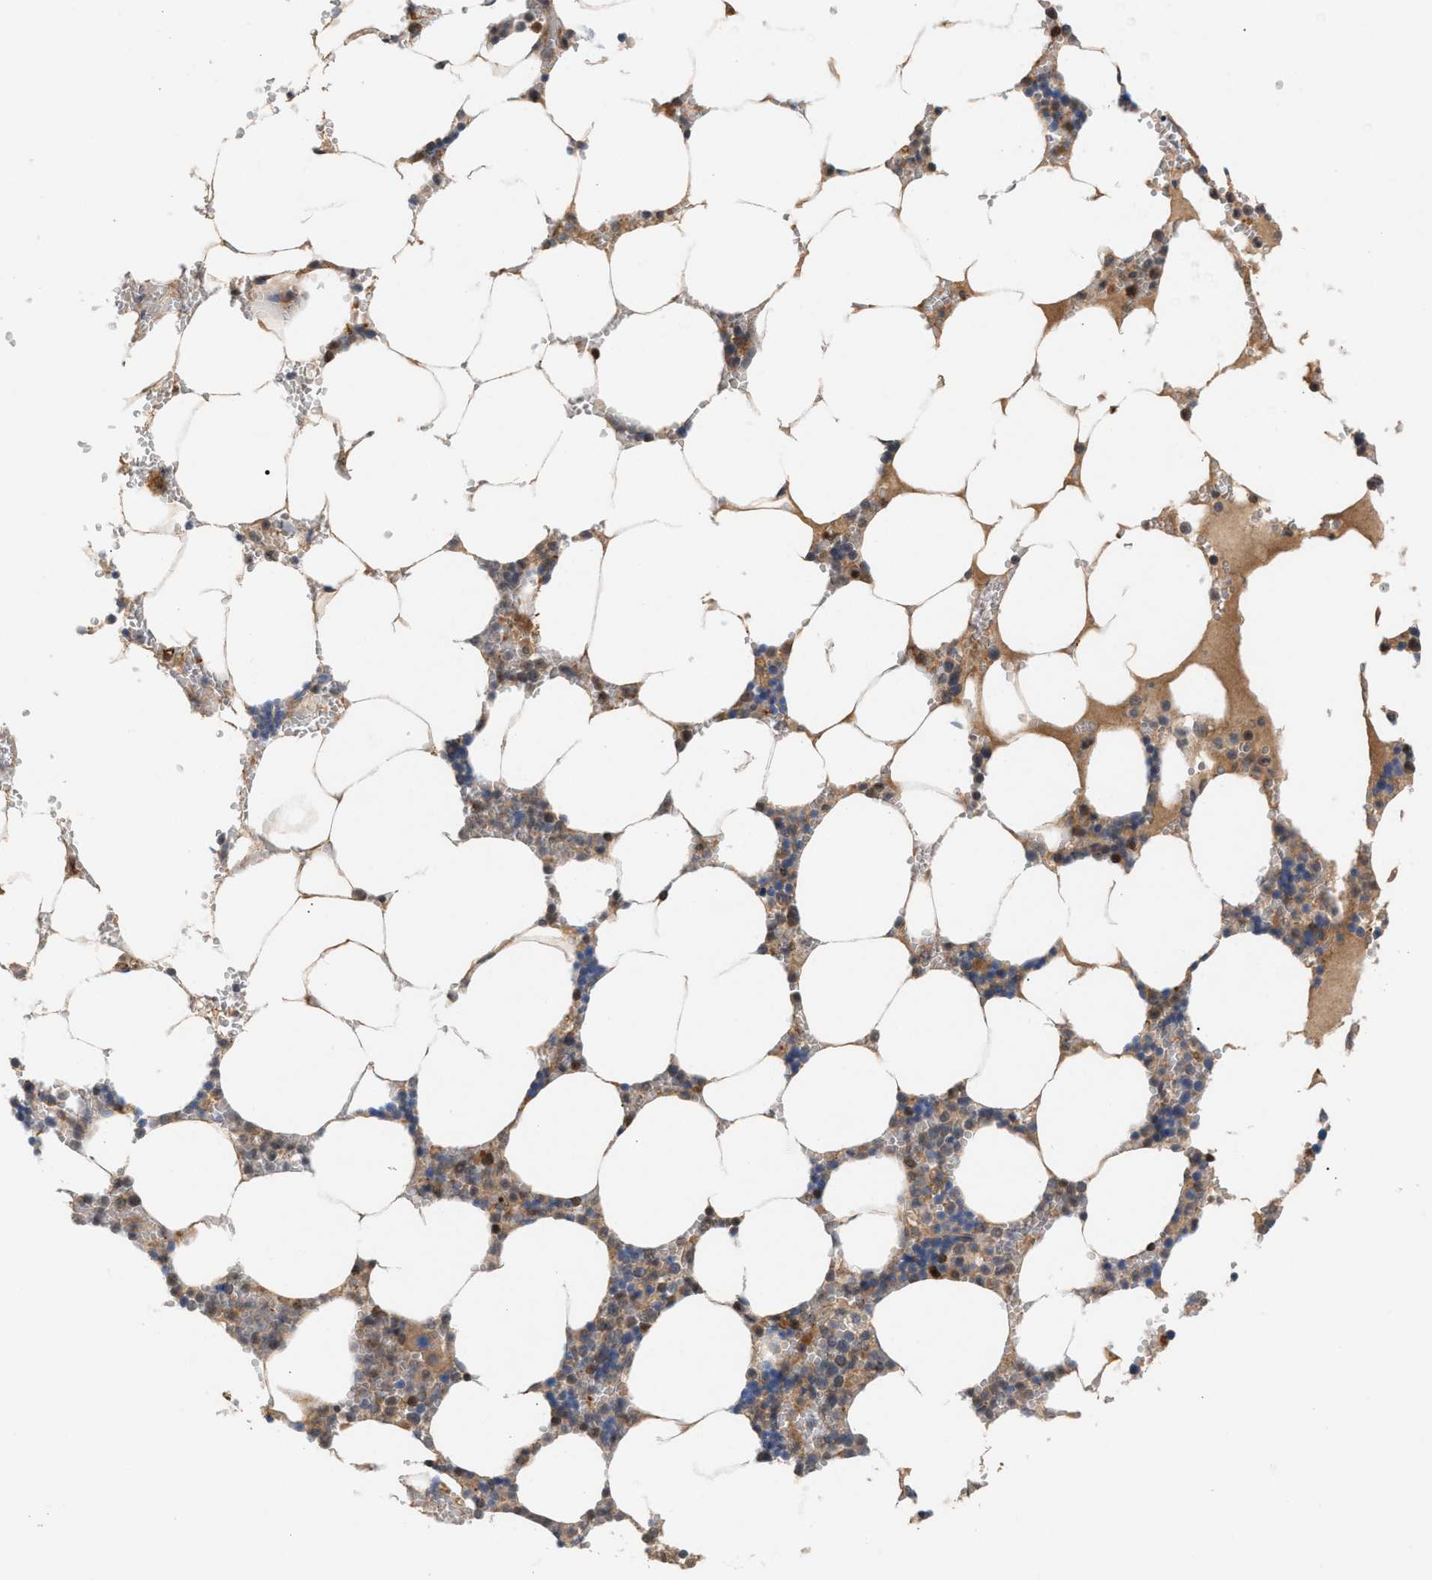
{"staining": {"intensity": "moderate", "quantity": ">75%", "location": "cytoplasmic/membranous,nuclear"}, "tissue": "bone marrow", "cell_type": "Hematopoietic cells", "image_type": "normal", "snomed": [{"axis": "morphology", "description": "Normal tissue, NOS"}, {"axis": "topography", "description": "Bone marrow"}], "caption": "Immunohistochemical staining of benign human bone marrow shows medium levels of moderate cytoplasmic/membranous,nuclear staining in about >75% of hematopoietic cells. (DAB (3,3'-diaminobenzidine) IHC, brown staining for protein, blue staining for nuclei).", "gene": "GLOD4", "patient": {"sex": "male", "age": 70}}